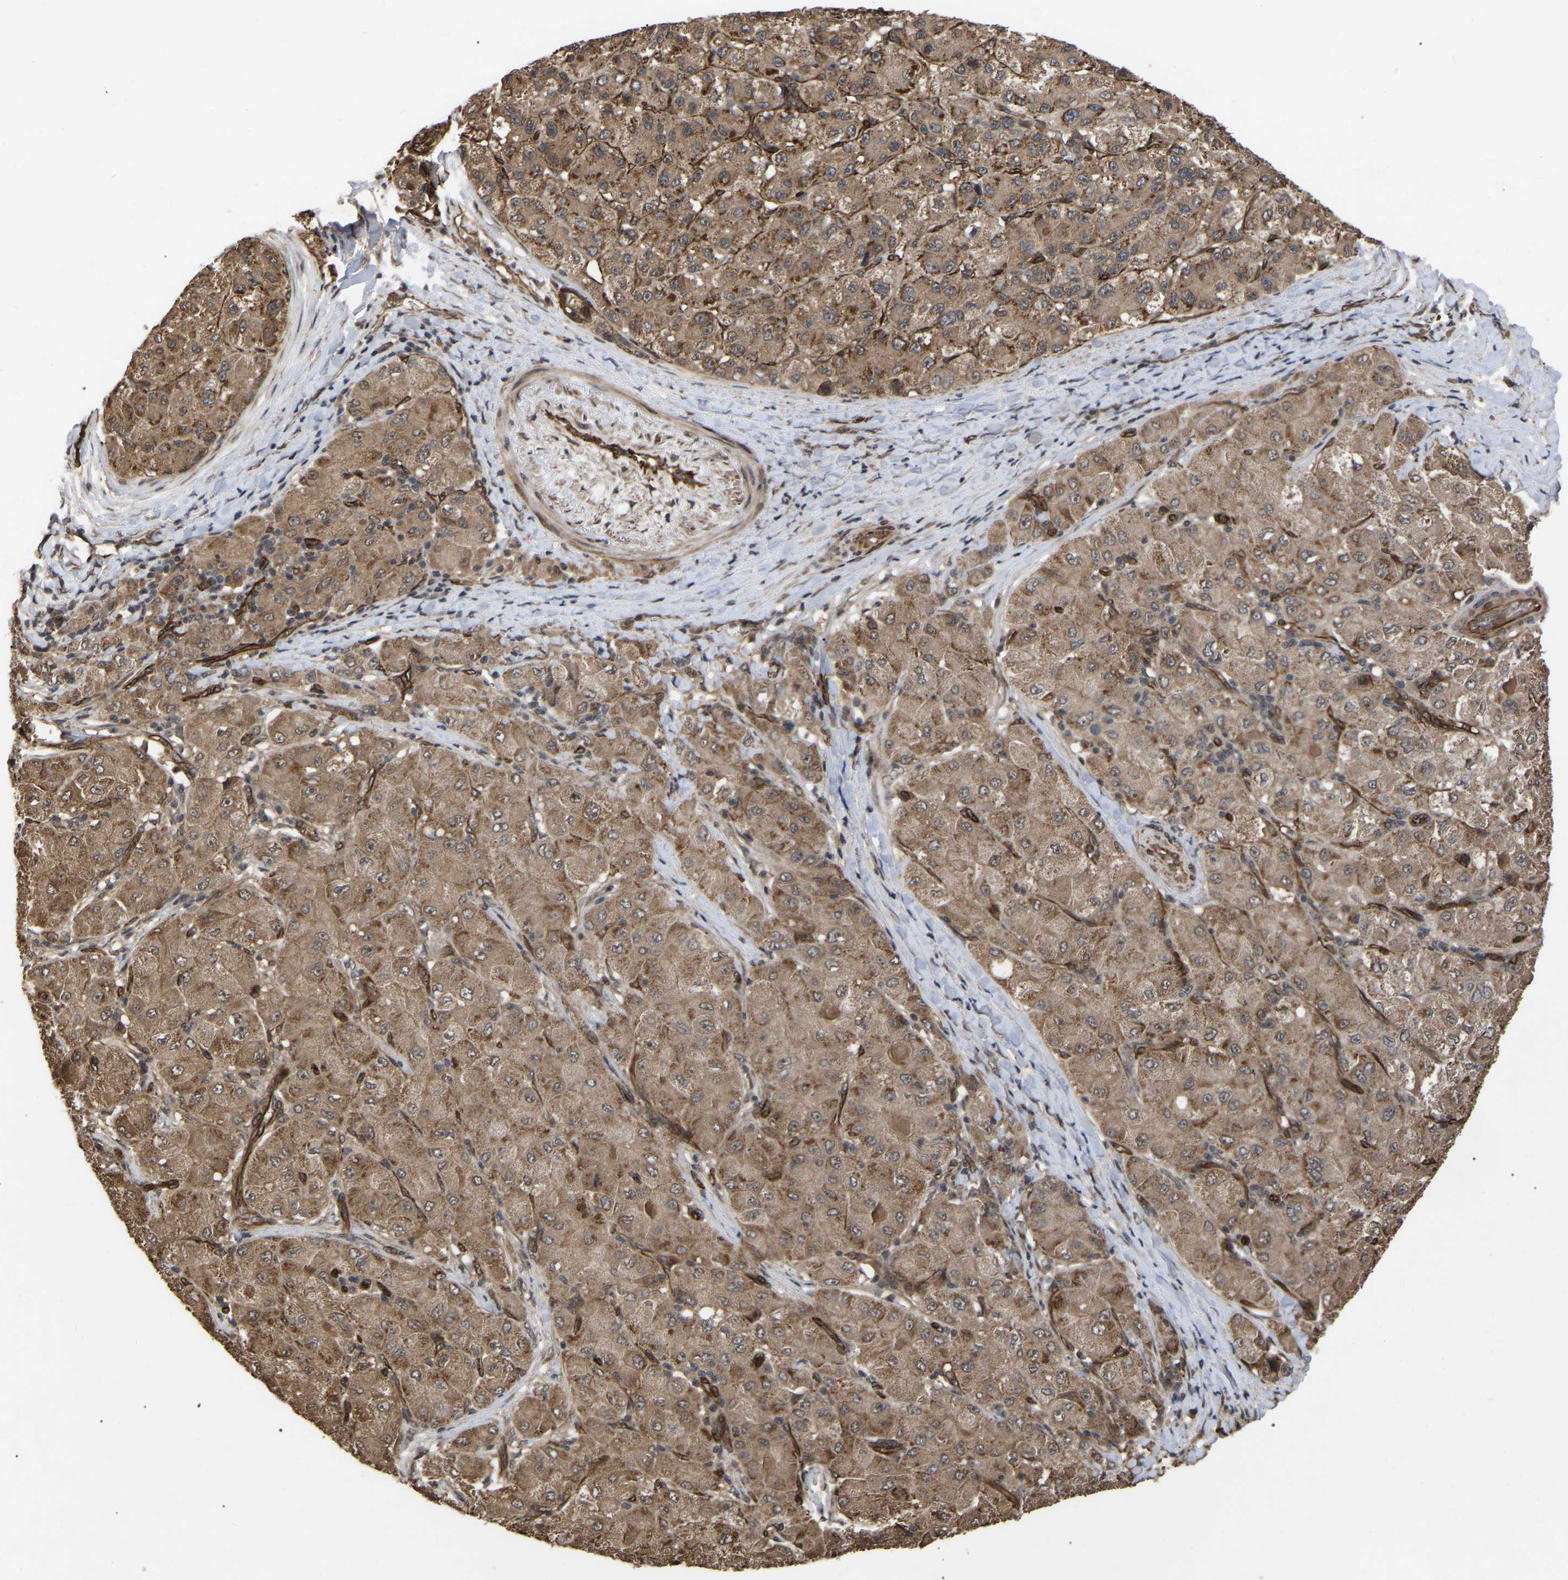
{"staining": {"intensity": "moderate", "quantity": ">75%", "location": "cytoplasmic/membranous"}, "tissue": "liver cancer", "cell_type": "Tumor cells", "image_type": "cancer", "snomed": [{"axis": "morphology", "description": "Carcinoma, Hepatocellular, NOS"}, {"axis": "topography", "description": "Liver"}], "caption": "Liver hepatocellular carcinoma tissue displays moderate cytoplasmic/membranous expression in approximately >75% of tumor cells, visualized by immunohistochemistry. (DAB (3,3'-diaminobenzidine) = brown stain, brightfield microscopy at high magnification).", "gene": "FAM161B", "patient": {"sex": "male", "age": 80}}